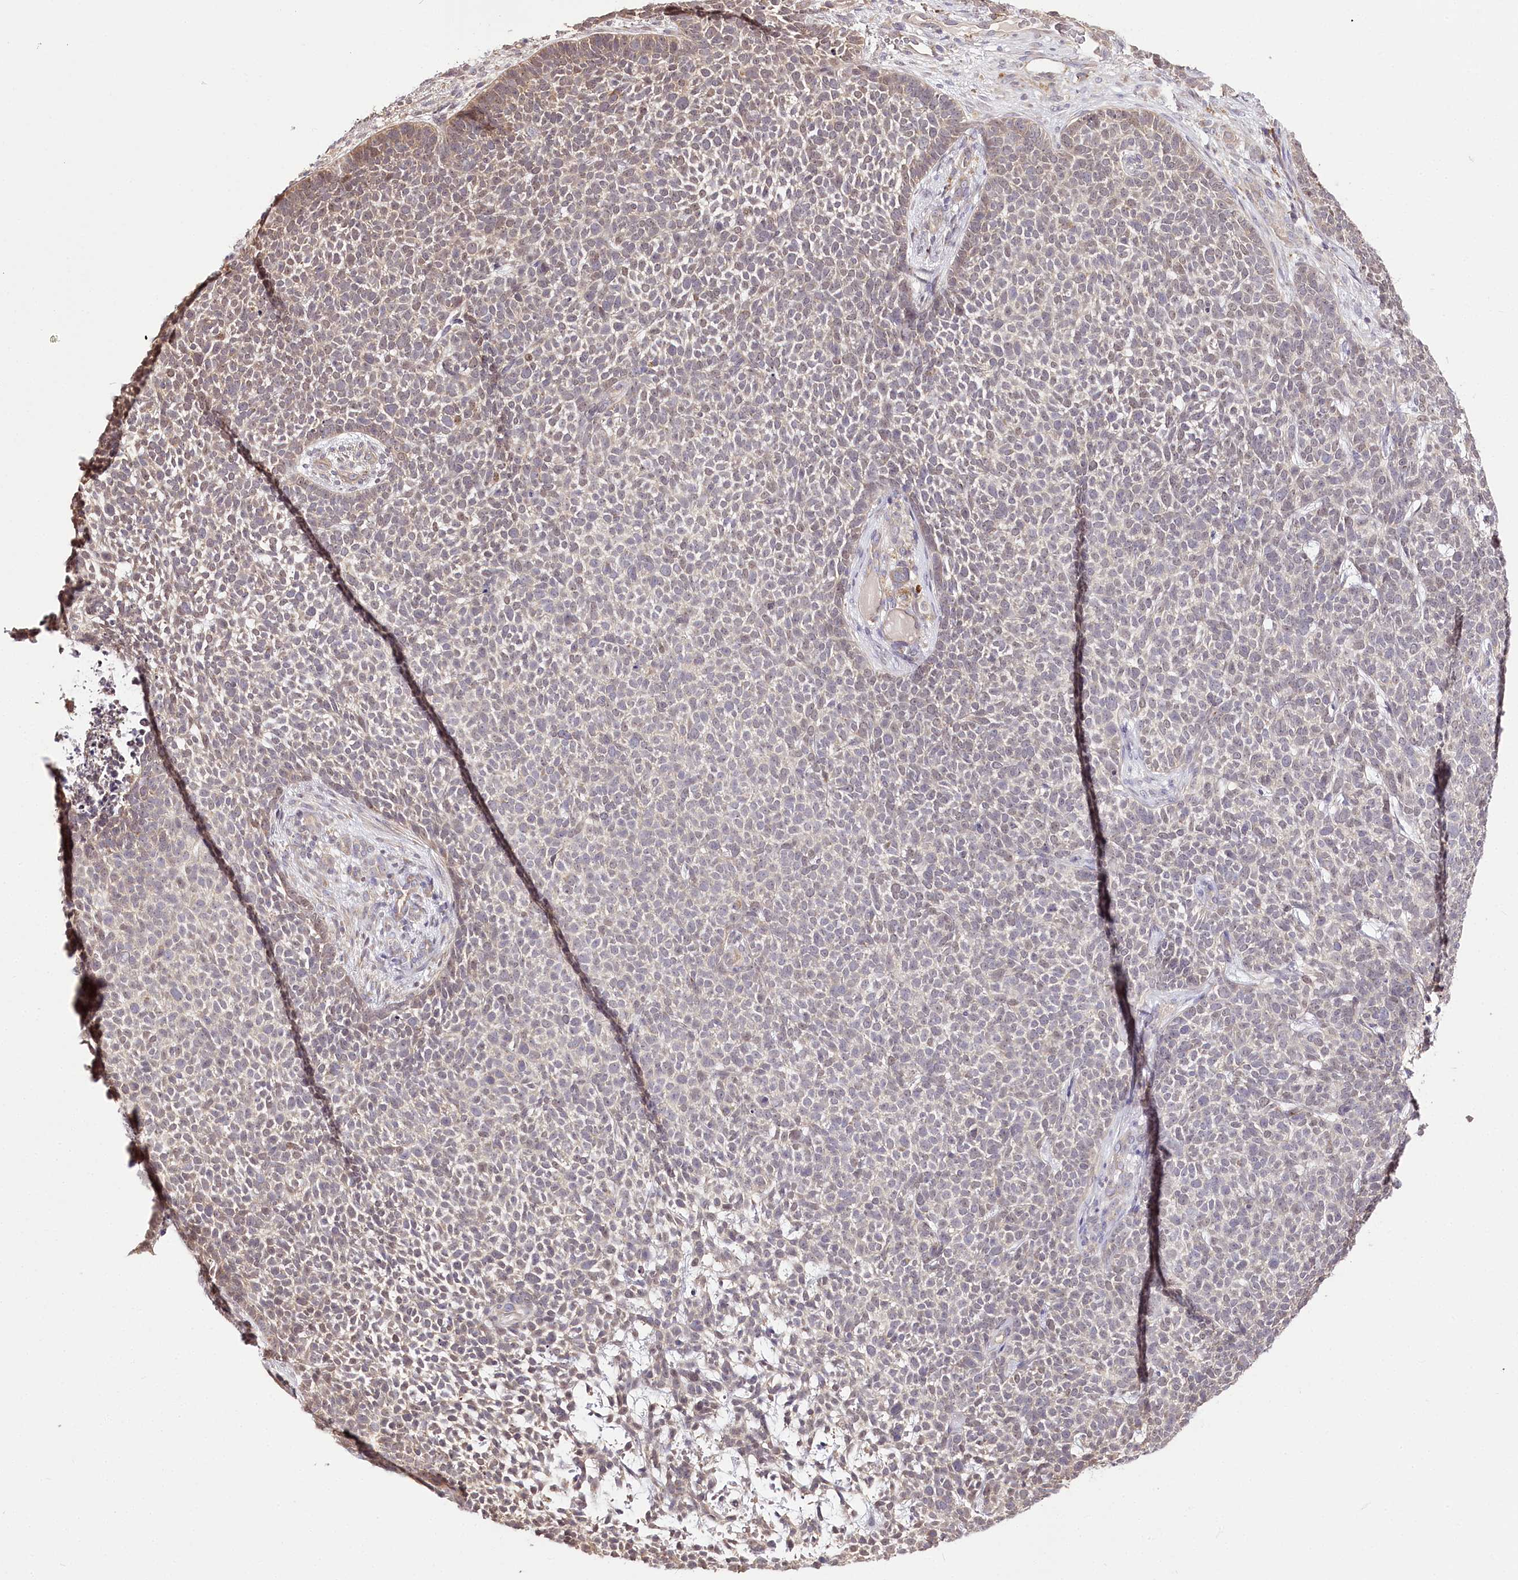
{"staining": {"intensity": "negative", "quantity": "none", "location": "none"}, "tissue": "skin cancer", "cell_type": "Tumor cells", "image_type": "cancer", "snomed": [{"axis": "morphology", "description": "Basal cell carcinoma"}, {"axis": "topography", "description": "Skin"}], "caption": "Tumor cells are negative for brown protein staining in skin cancer.", "gene": "ZNF226", "patient": {"sex": "female", "age": 84}}